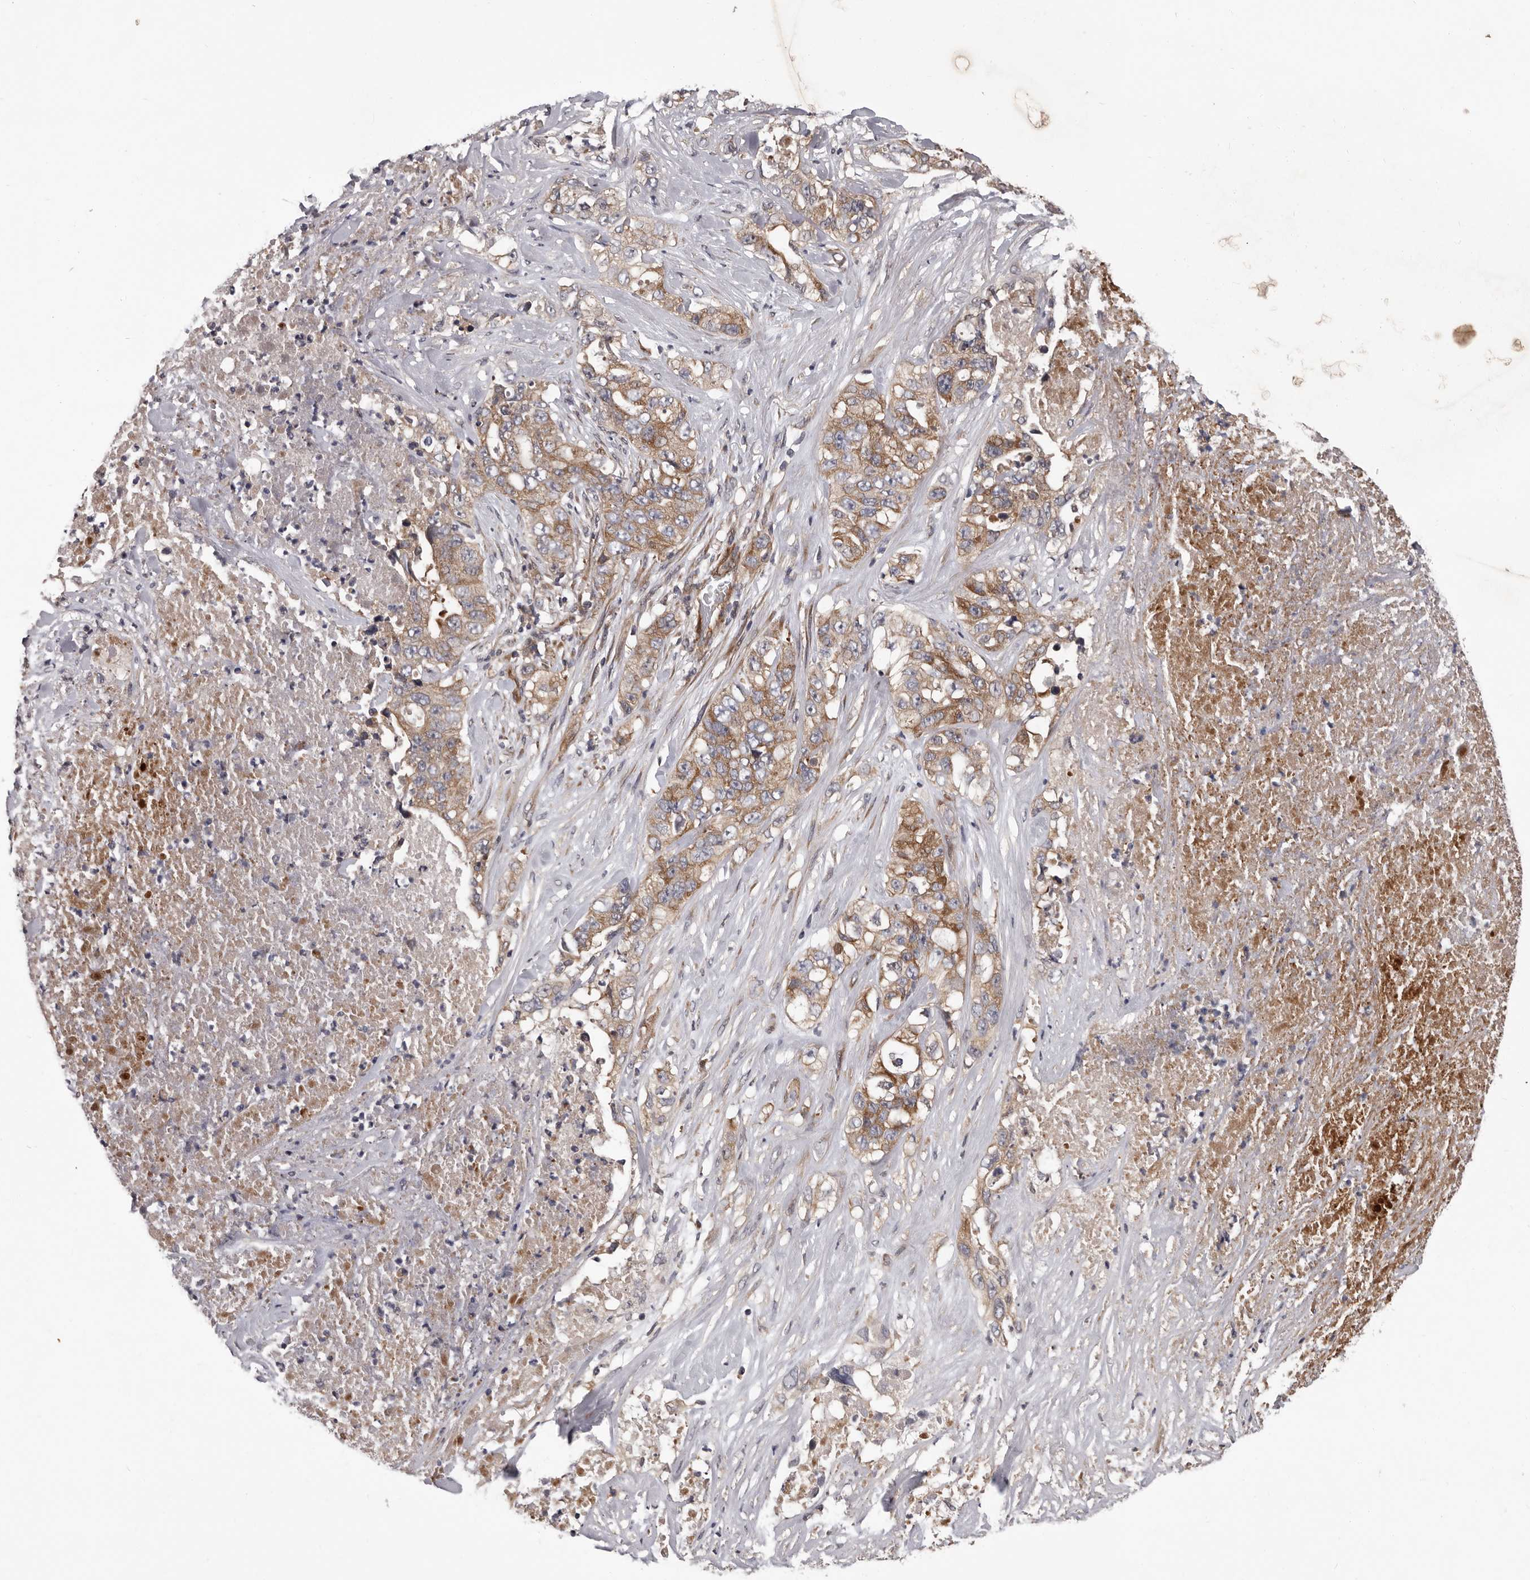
{"staining": {"intensity": "moderate", "quantity": ">75%", "location": "cytoplasmic/membranous"}, "tissue": "lung cancer", "cell_type": "Tumor cells", "image_type": "cancer", "snomed": [{"axis": "morphology", "description": "Adenocarcinoma, NOS"}, {"axis": "topography", "description": "Lung"}], "caption": "Tumor cells display medium levels of moderate cytoplasmic/membranous staining in approximately >75% of cells in human adenocarcinoma (lung).", "gene": "VPS37A", "patient": {"sex": "female", "age": 51}}